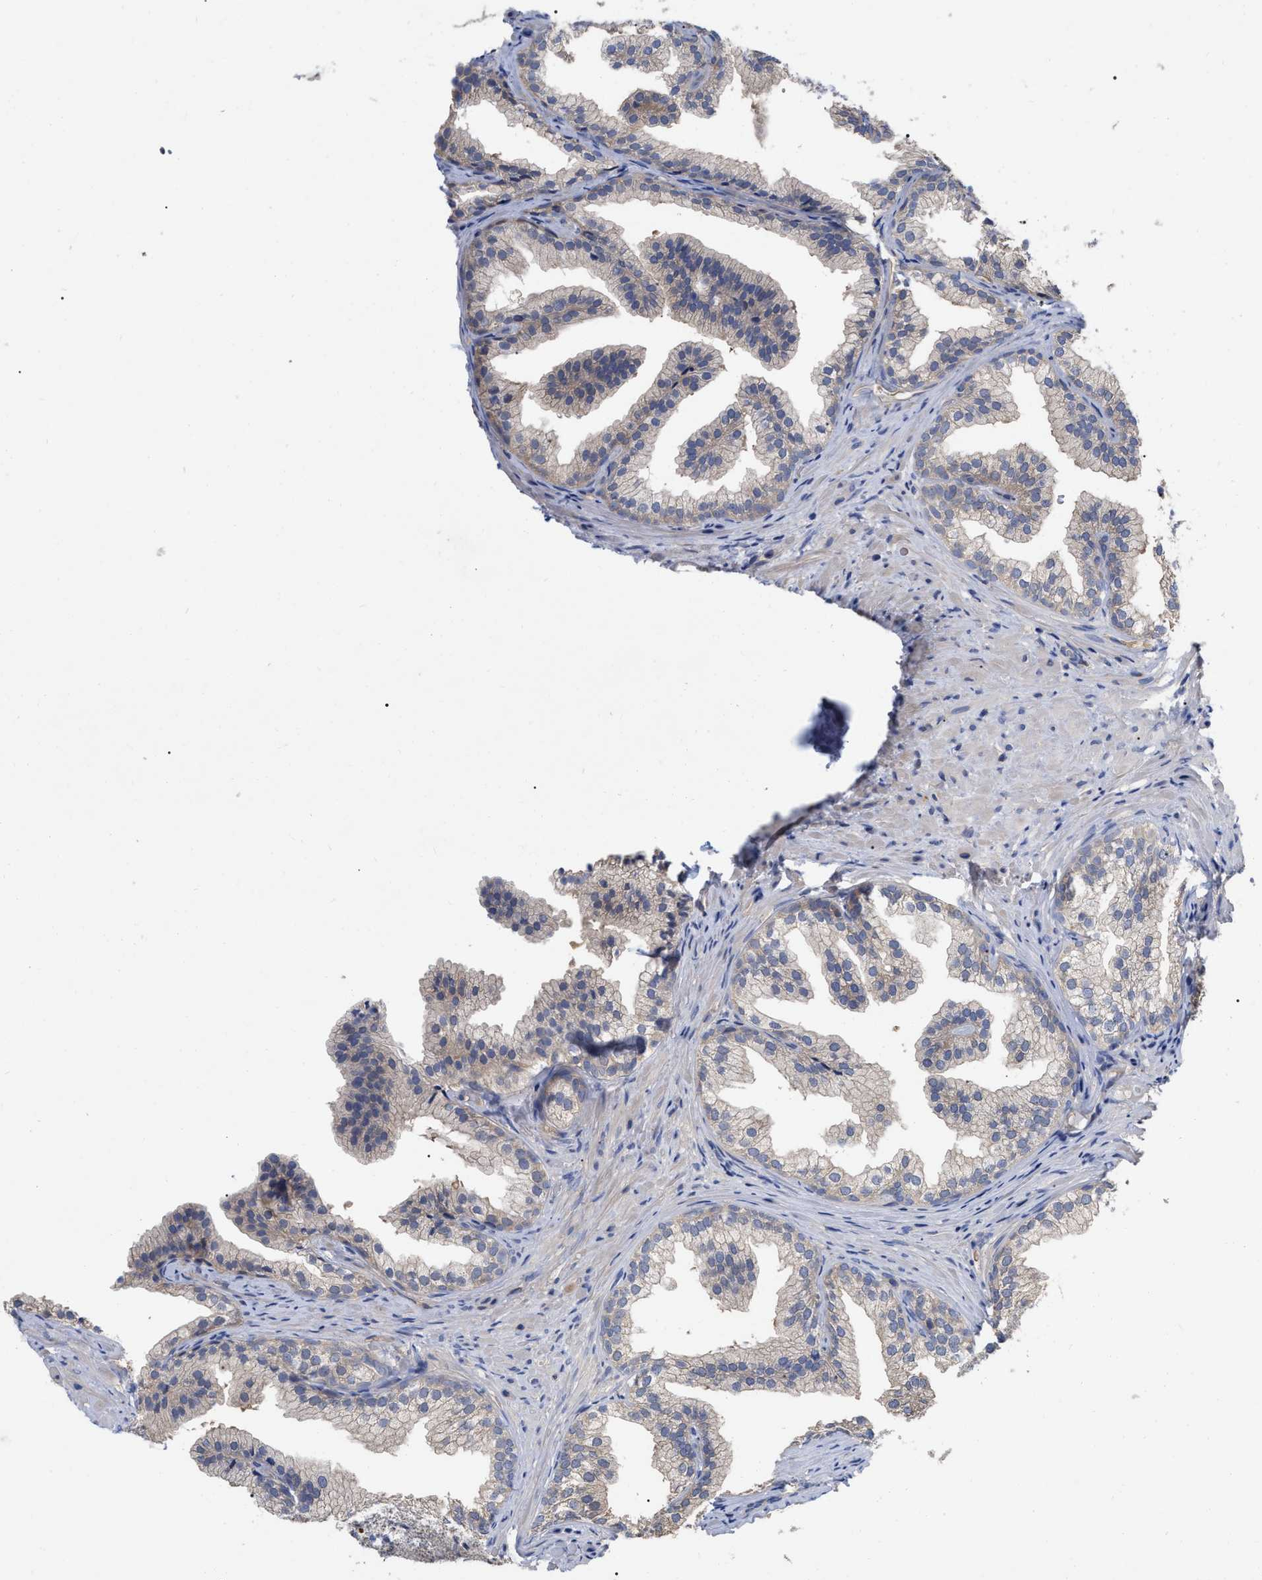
{"staining": {"intensity": "weak", "quantity": "<25%", "location": "cytoplasmic/membranous"}, "tissue": "prostate", "cell_type": "Glandular cells", "image_type": "normal", "snomed": [{"axis": "morphology", "description": "Normal tissue, NOS"}, {"axis": "topography", "description": "Prostate"}], "caption": "IHC of unremarkable human prostate demonstrates no expression in glandular cells. (DAB immunohistochemistry (IHC) with hematoxylin counter stain).", "gene": "RAP1GDS1", "patient": {"sex": "male", "age": 76}}